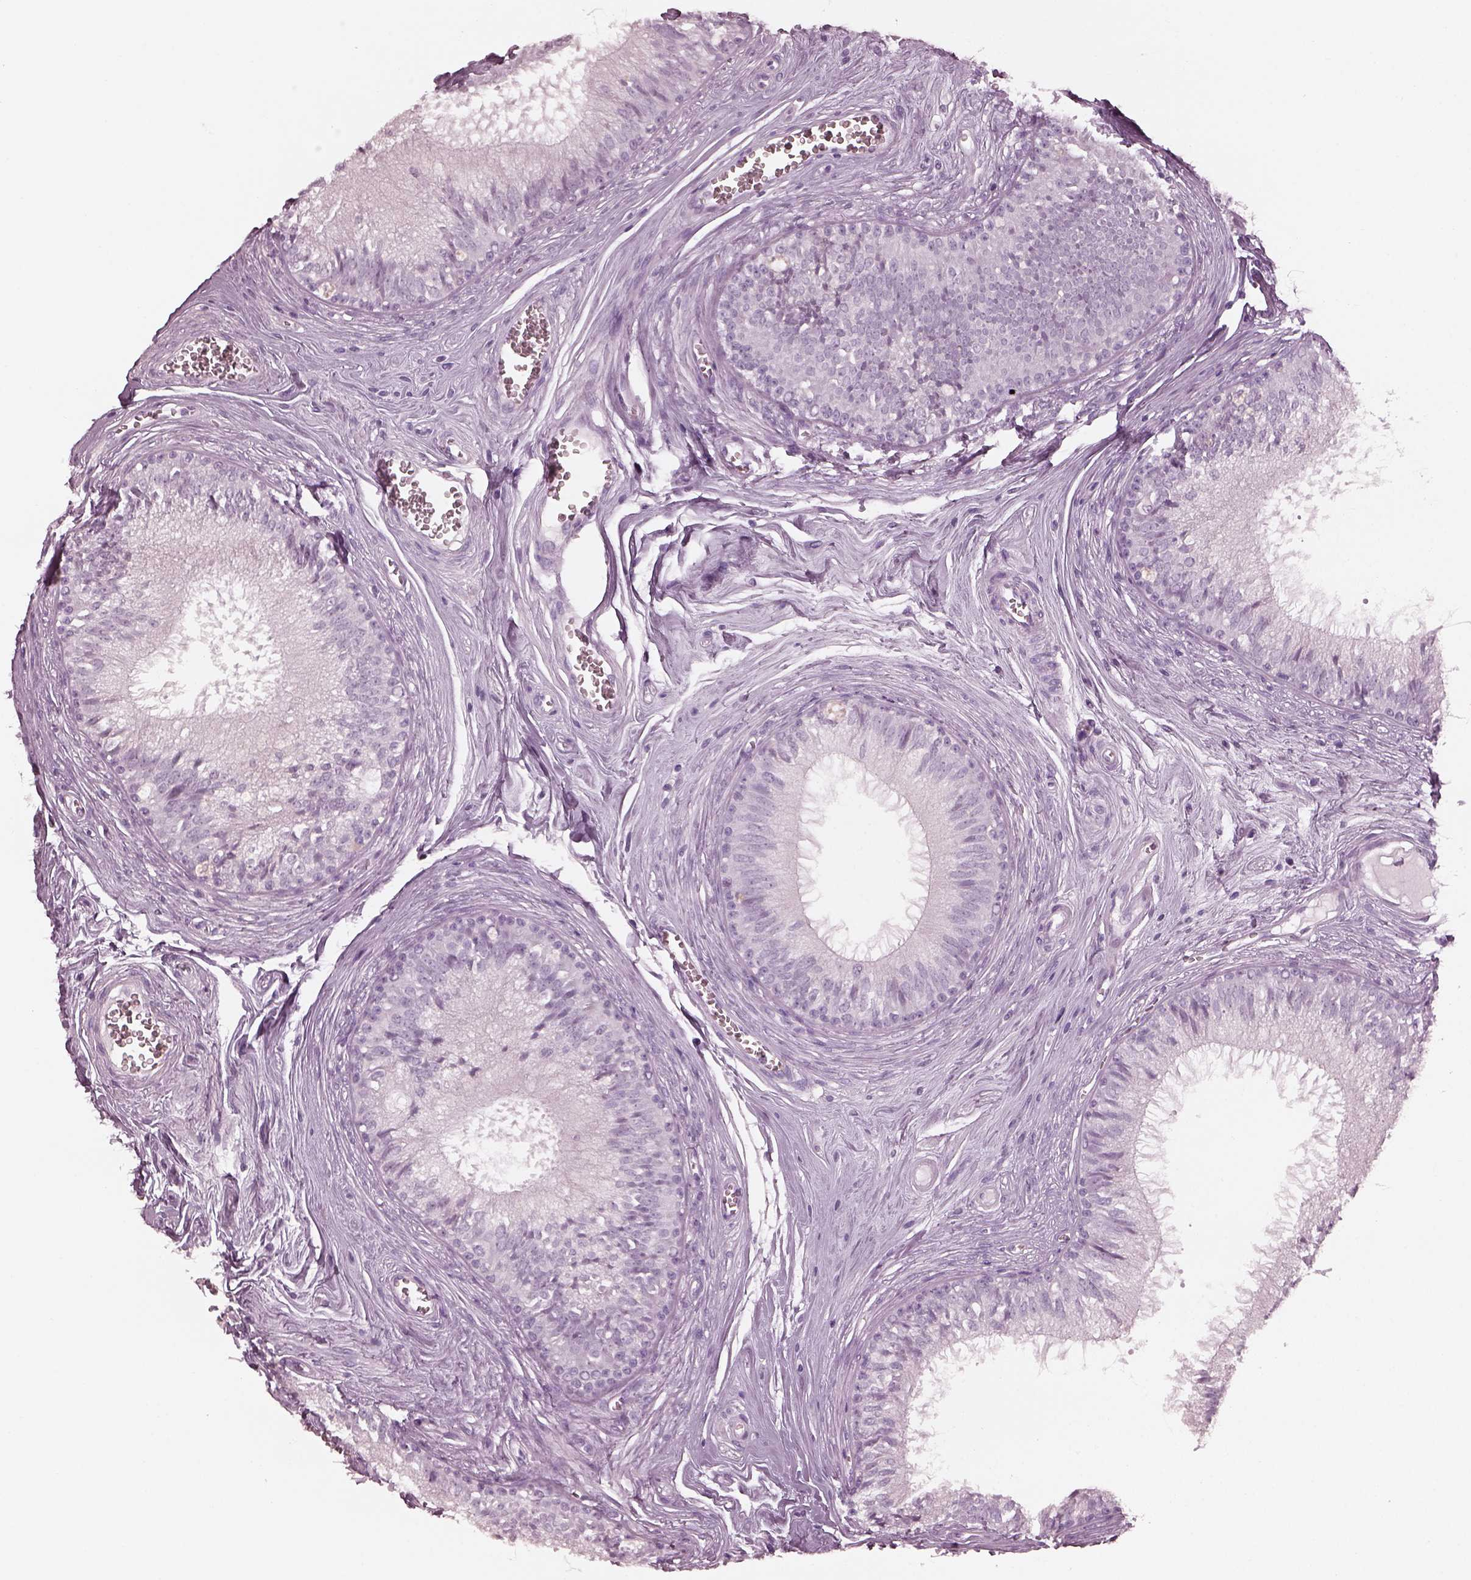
{"staining": {"intensity": "negative", "quantity": "none", "location": "none"}, "tissue": "epididymis", "cell_type": "Glandular cells", "image_type": "normal", "snomed": [{"axis": "morphology", "description": "Normal tissue, NOS"}, {"axis": "topography", "description": "Epididymis"}], "caption": "Immunohistochemistry of unremarkable epididymis exhibits no positivity in glandular cells.", "gene": "C2orf81", "patient": {"sex": "male", "age": 37}}